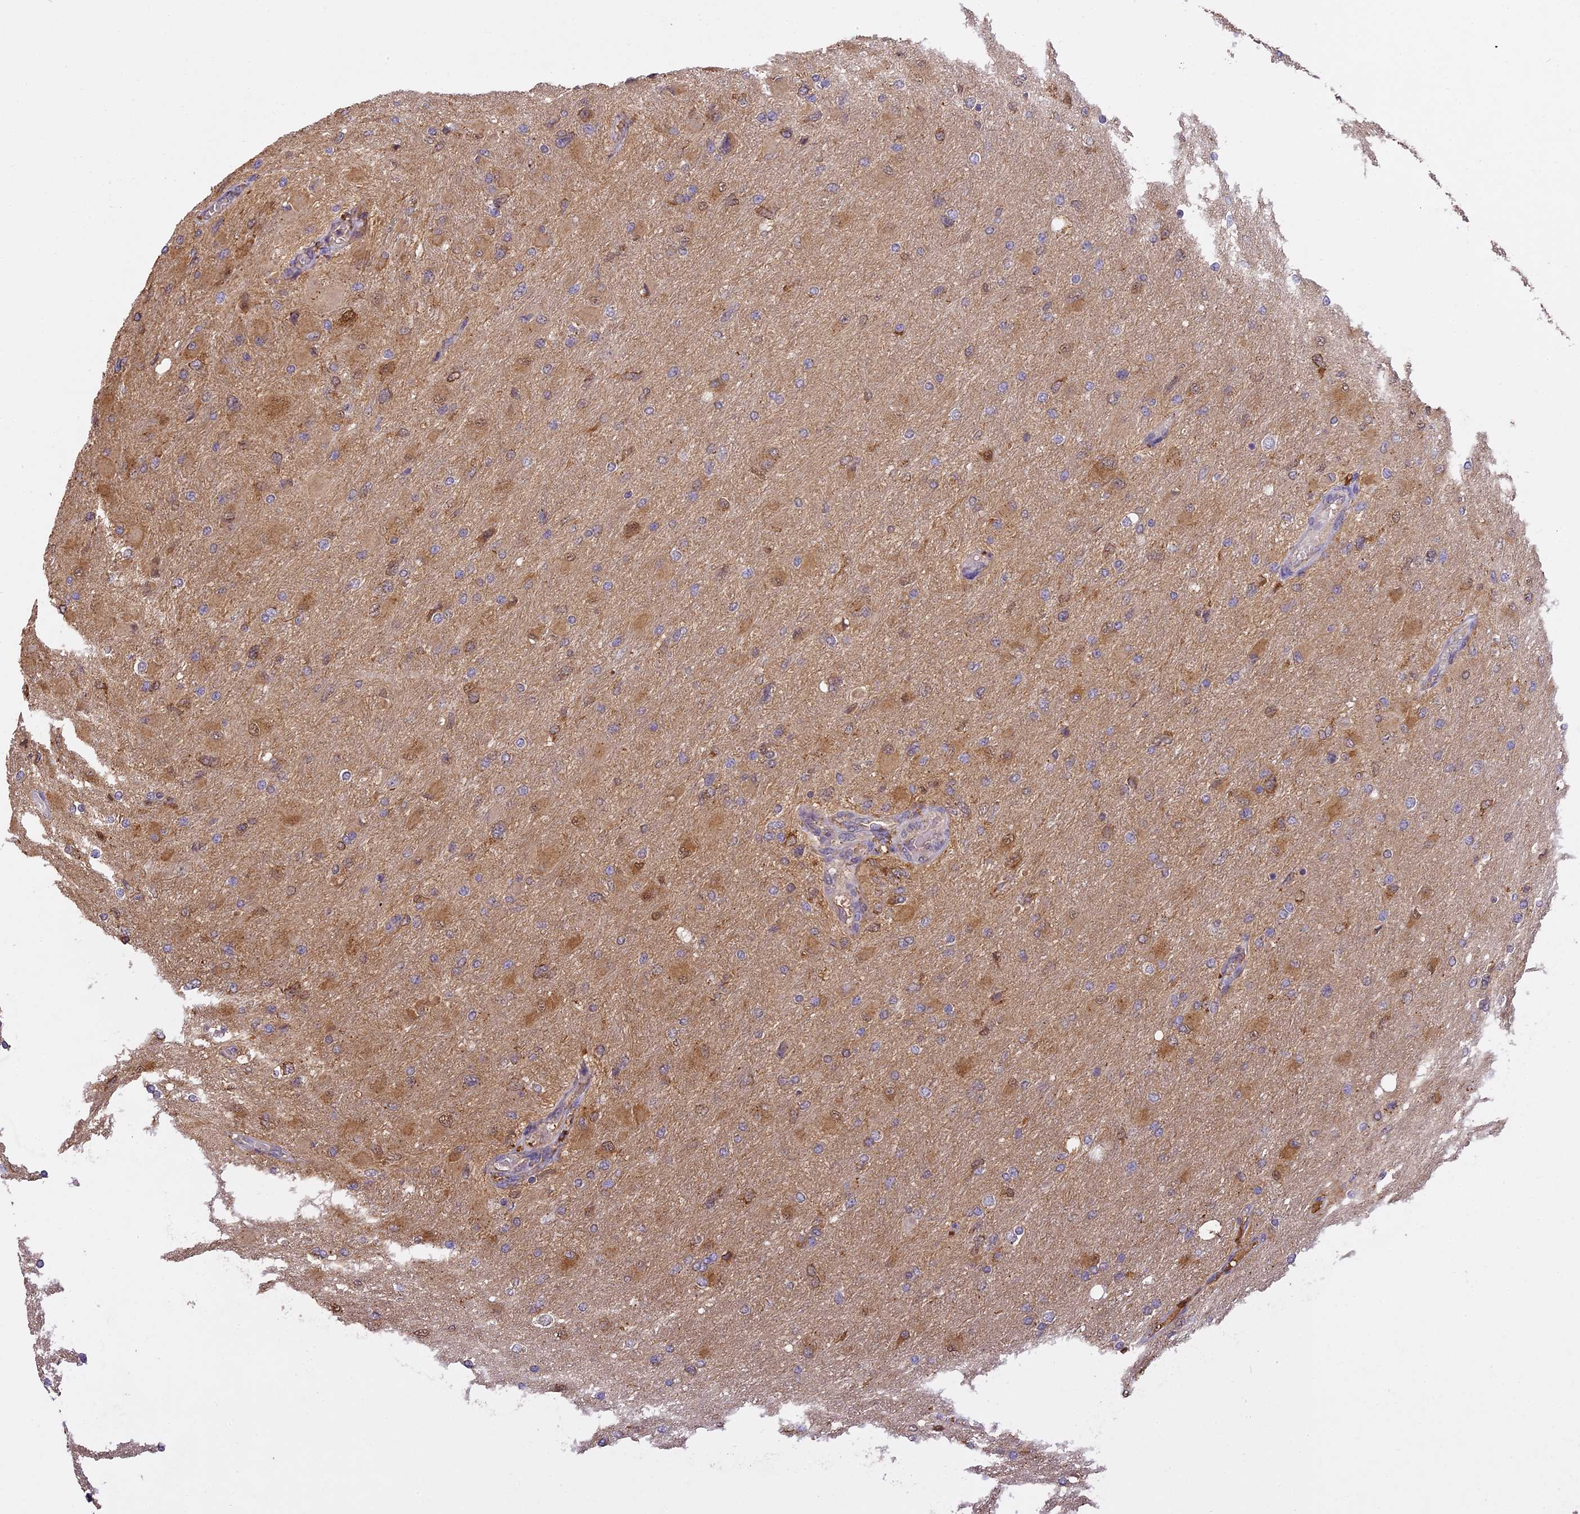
{"staining": {"intensity": "moderate", "quantity": "<25%", "location": "cytoplasmic/membranous"}, "tissue": "glioma", "cell_type": "Tumor cells", "image_type": "cancer", "snomed": [{"axis": "morphology", "description": "Glioma, malignant, High grade"}, {"axis": "topography", "description": "Cerebral cortex"}], "caption": "Approximately <25% of tumor cells in malignant high-grade glioma demonstrate moderate cytoplasmic/membranous protein staining as visualized by brown immunohistochemical staining.", "gene": "ARHGAP19", "patient": {"sex": "female", "age": 36}}